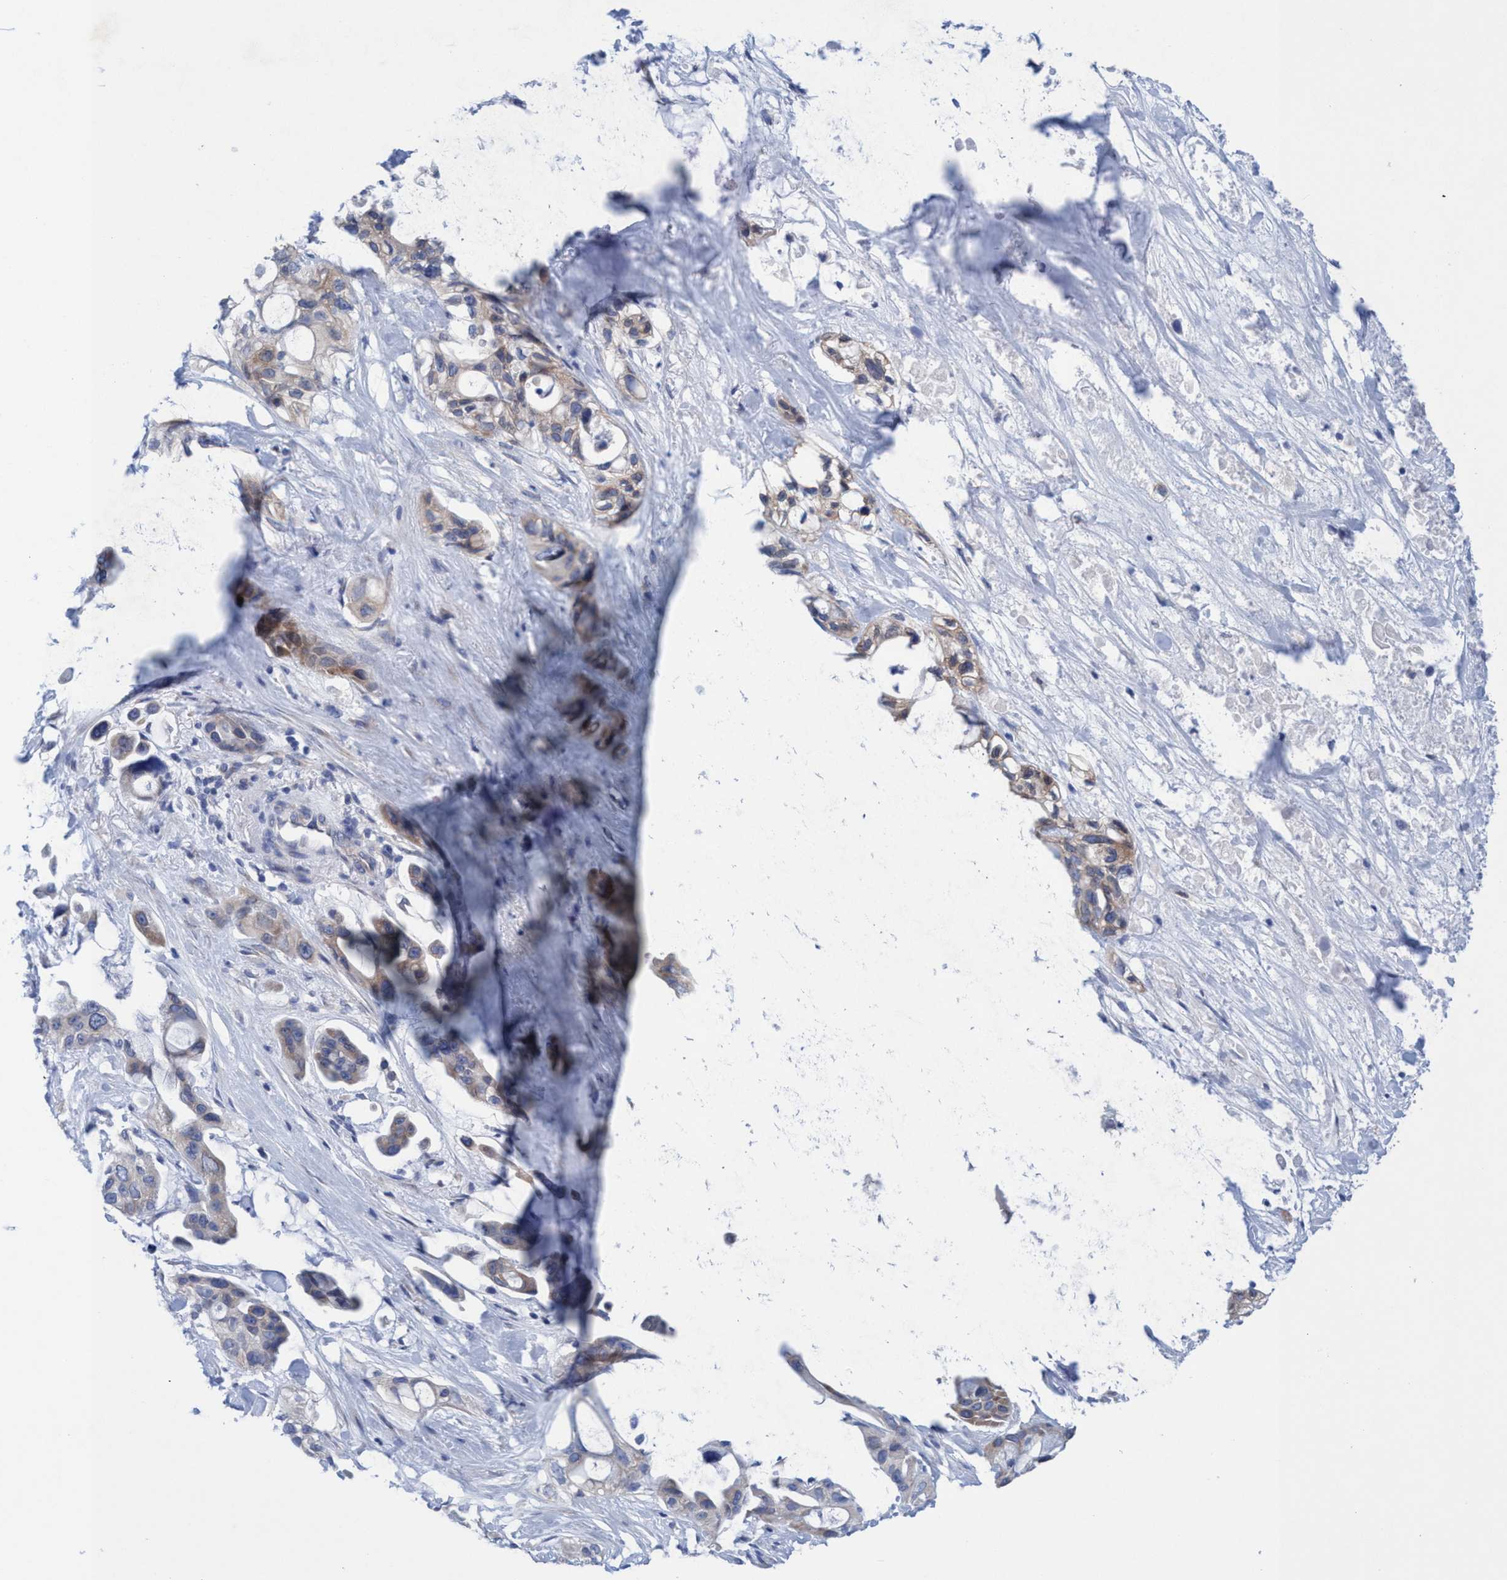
{"staining": {"intensity": "weak", "quantity": "25%-75%", "location": "cytoplasmic/membranous"}, "tissue": "pancreatic cancer", "cell_type": "Tumor cells", "image_type": "cancer", "snomed": [{"axis": "morphology", "description": "Adenocarcinoma, NOS"}, {"axis": "topography", "description": "Pancreas"}], "caption": "A brown stain highlights weak cytoplasmic/membranous expression of a protein in human adenocarcinoma (pancreatic) tumor cells. (DAB IHC with brightfield microscopy, high magnification).", "gene": "RSAD1", "patient": {"sex": "male", "age": 53}}